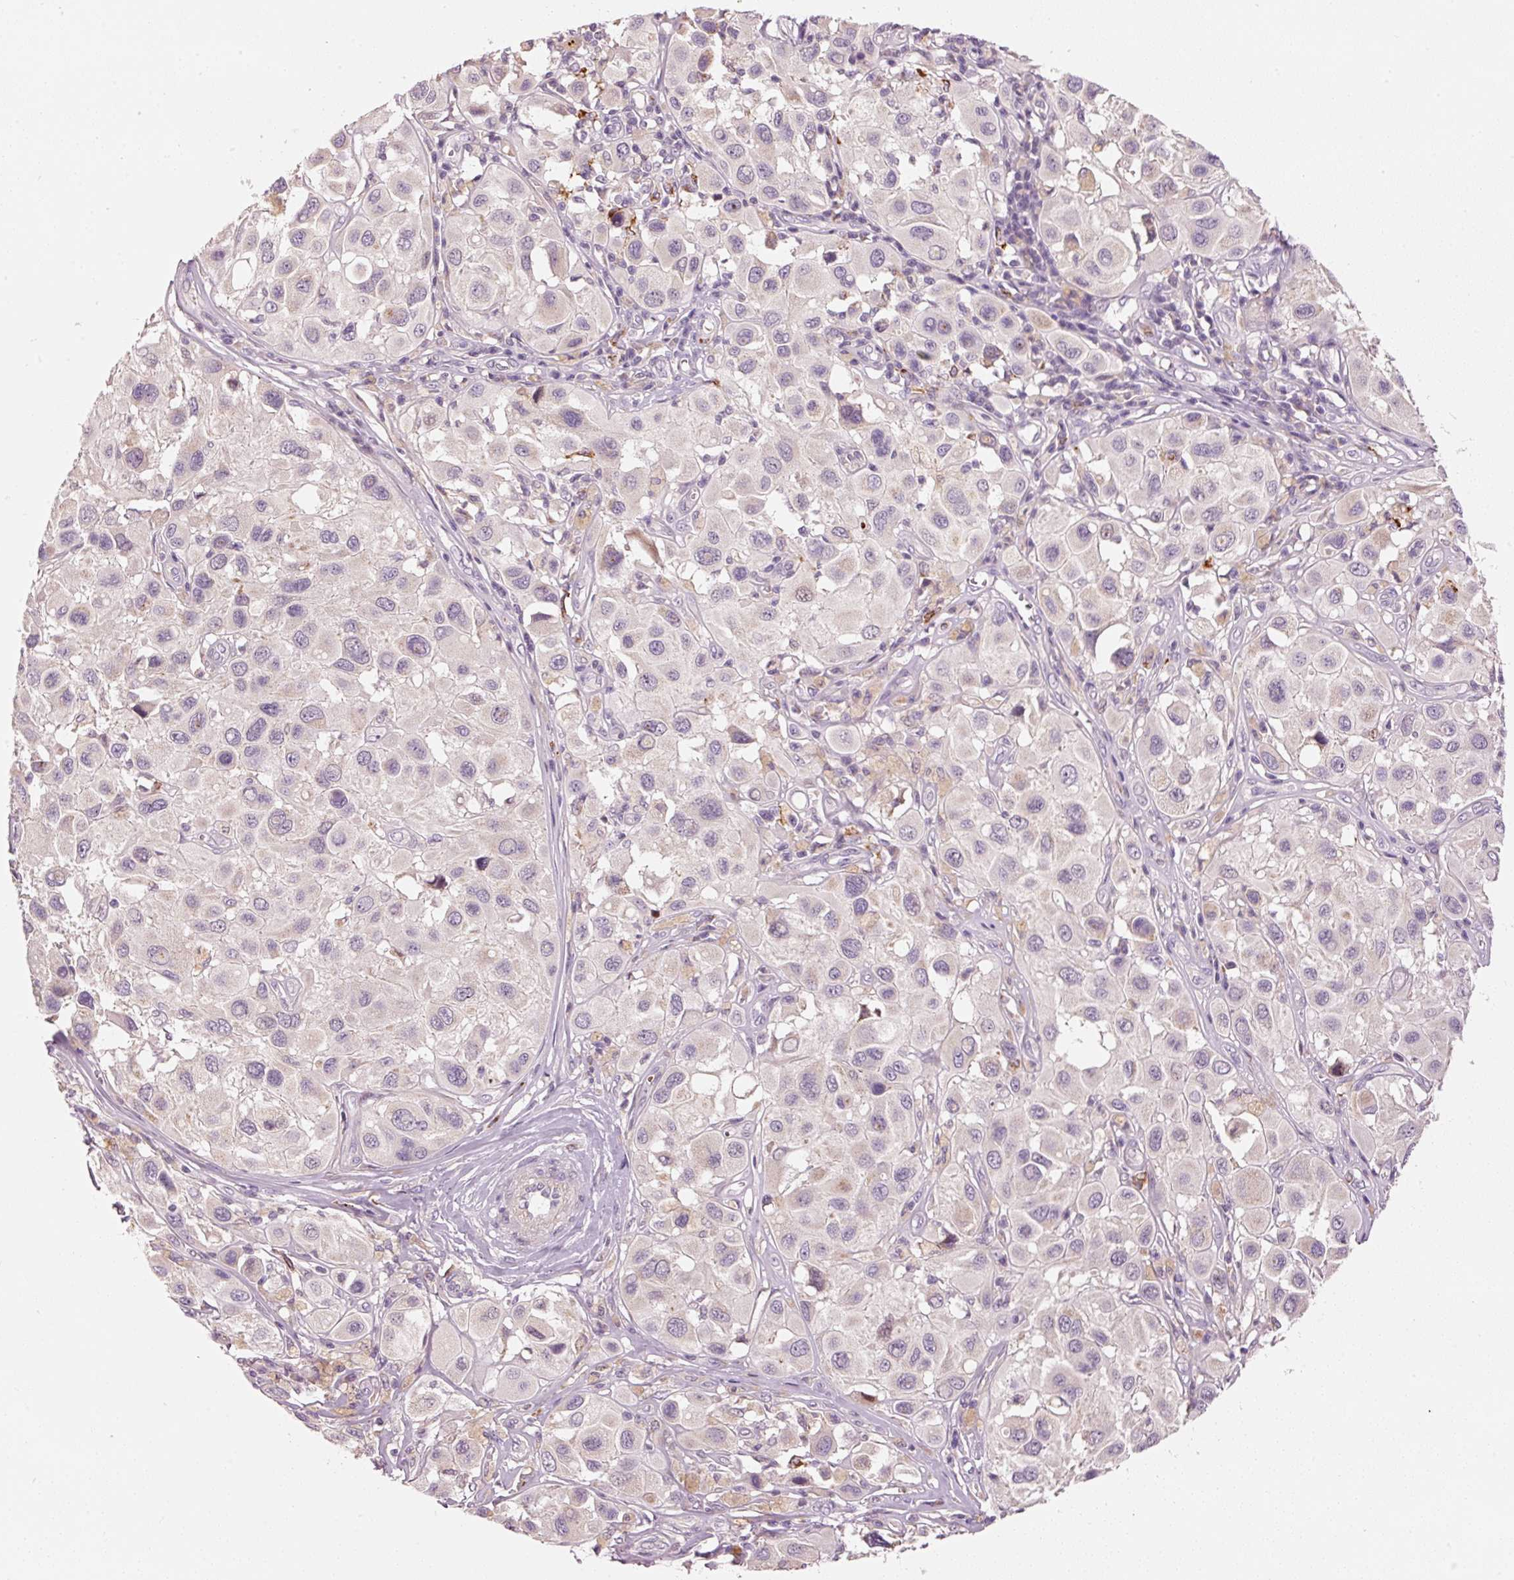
{"staining": {"intensity": "negative", "quantity": "none", "location": "none"}, "tissue": "melanoma", "cell_type": "Tumor cells", "image_type": "cancer", "snomed": [{"axis": "morphology", "description": "Malignant melanoma, Metastatic site"}, {"axis": "topography", "description": "Skin"}], "caption": "Human melanoma stained for a protein using immunohistochemistry demonstrates no positivity in tumor cells.", "gene": "KLHL21", "patient": {"sex": "male", "age": 41}}